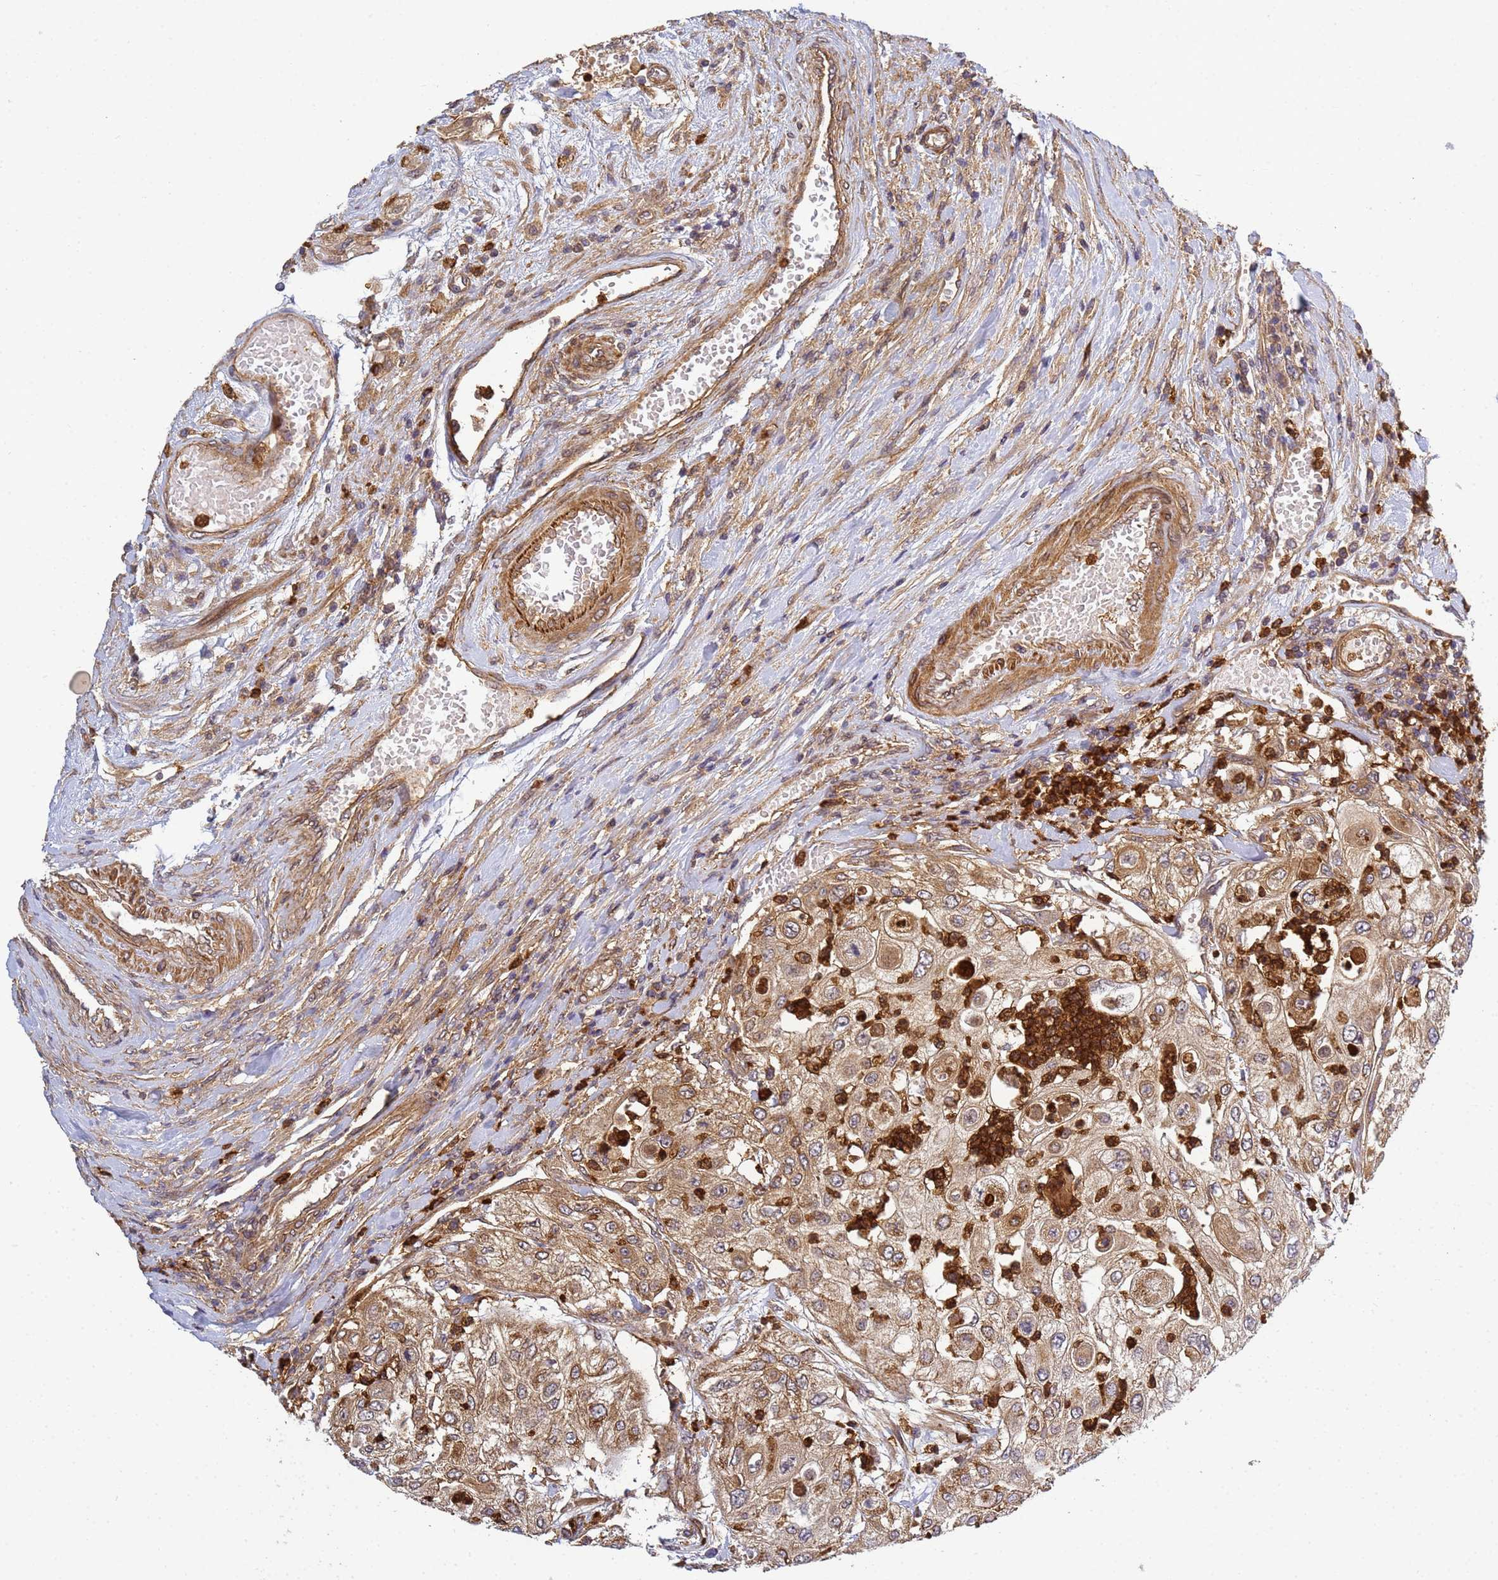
{"staining": {"intensity": "moderate", "quantity": ">75%", "location": "cytoplasmic/membranous"}, "tissue": "urothelial cancer", "cell_type": "Tumor cells", "image_type": "cancer", "snomed": [{"axis": "morphology", "description": "Urothelial carcinoma, High grade"}, {"axis": "topography", "description": "Urinary bladder"}], "caption": "This is an image of immunohistochemistry (IHC) staining of urothelial cancer, which shows moderate positivity in the cytoplasmic/membranous of tumor cells.", "gene": "C8orf34", "patient": {"sex": "female", "age": 79}}